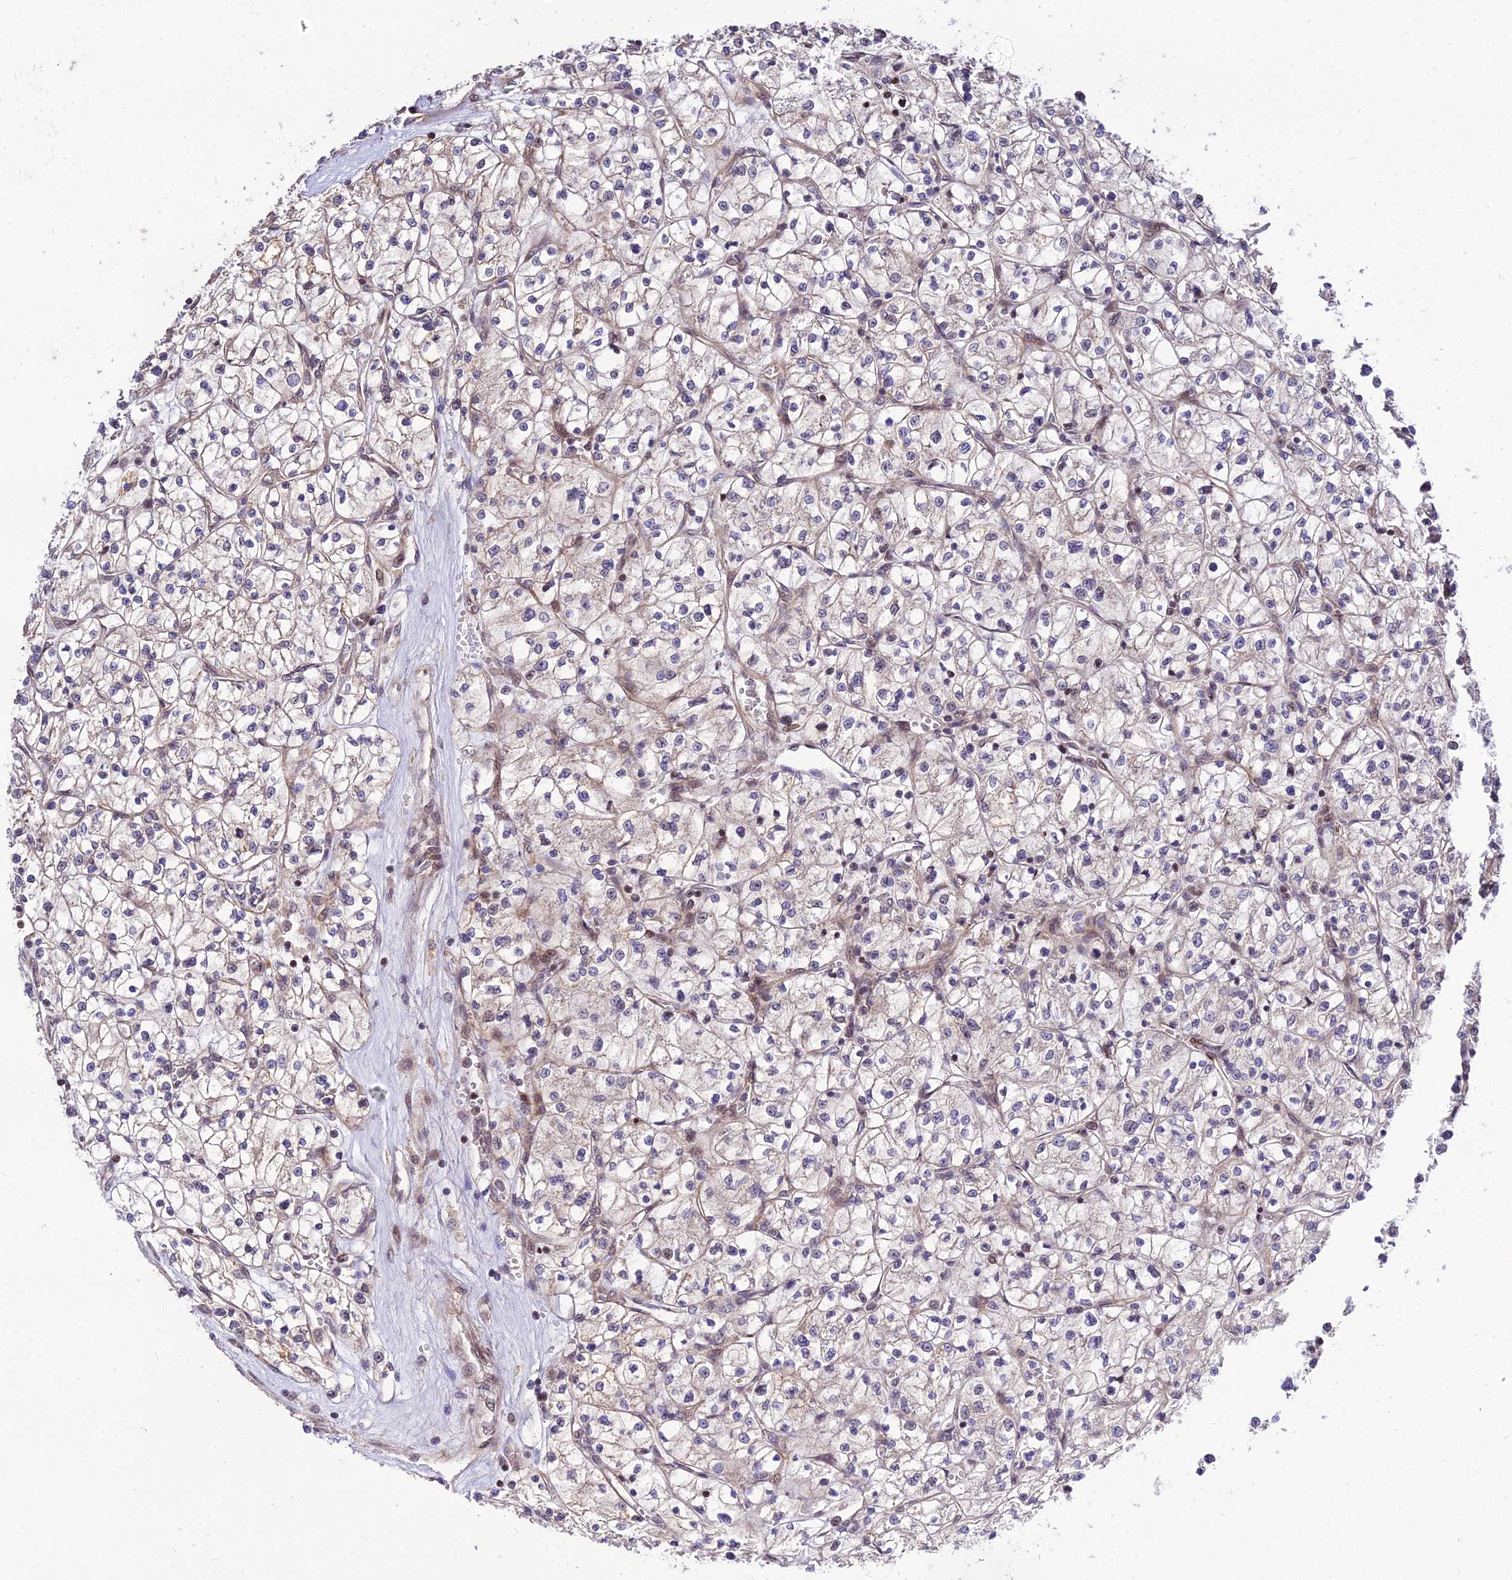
{"staining": {"intensity": "weak", "quantity": "<25%", "location": "cytoplasmic/membranous"}, "tissue": "renal cancer", "cell_type": "Tumor cells", "image_type": "cancer", "snomed": [{"axis": "morphology", "description": "Adenocarcinoma, NOS"}, {"axis": "topography", "description": "Kidney"}], "caption": "Tumor cells are negative for protein expression in human renal adenocarcinoma.", "gene": "SMG6", "patient": {"sex": "female", "age": 64}}